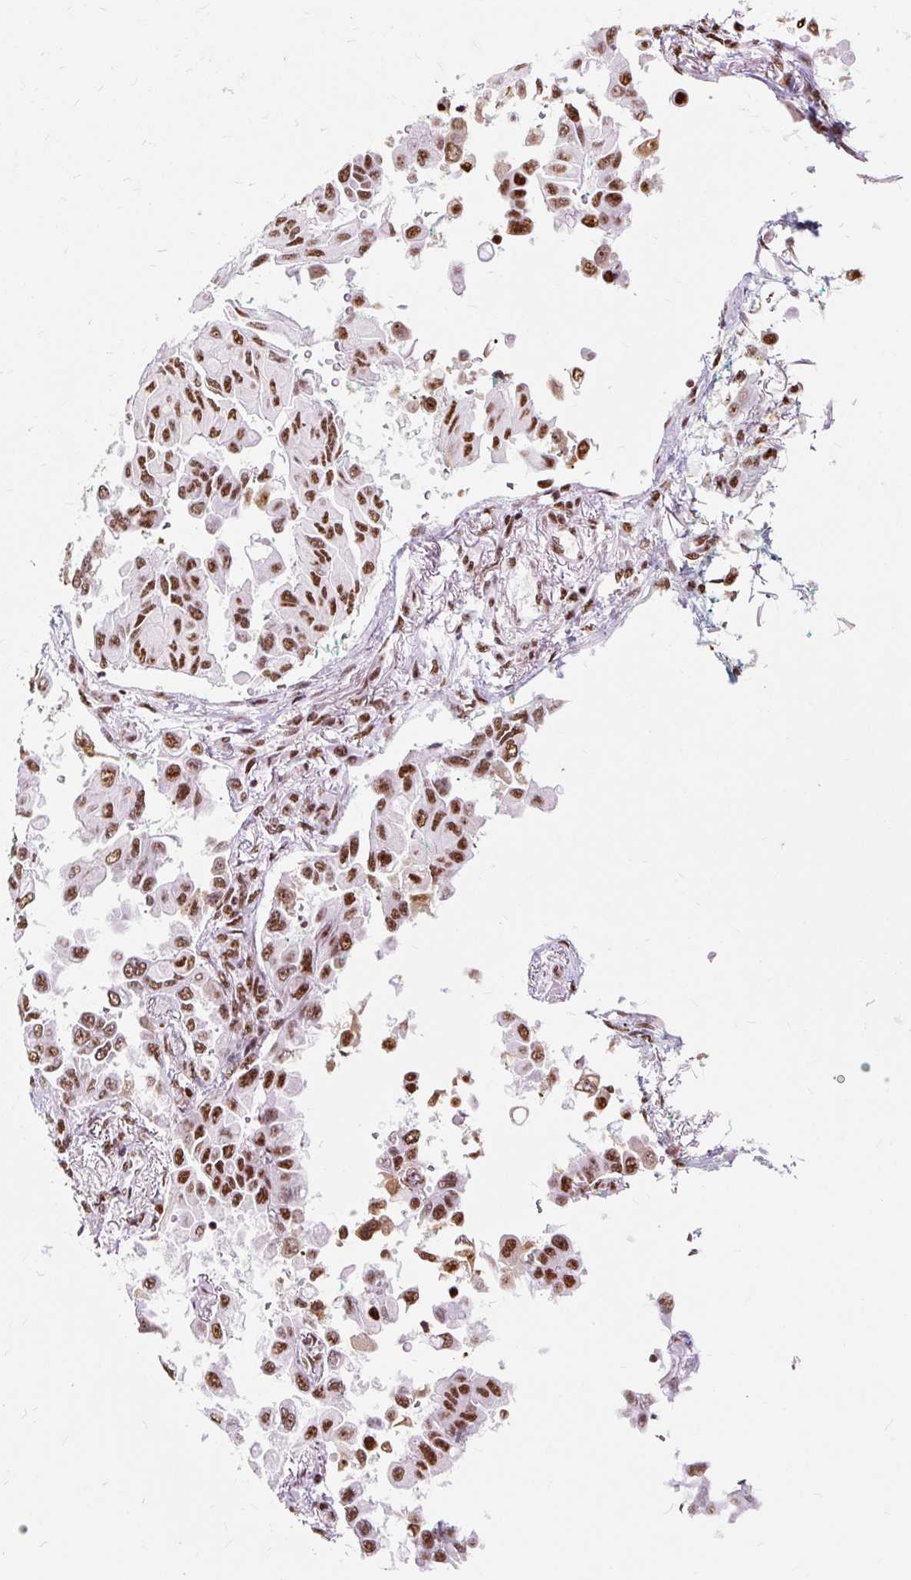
{"staining": {"intensity": "moderate", "quantity": ">75%", "location": "nuclear"}, "tissue": "lung cancer", "cell_type": "Tumor cells", "image_type": "cancer", "snomed": [{"axis": "morphology", "description": "Adenocarcinoma, NOS"}, {"axis": "topography", "description": "Lung"}], "caption": "Lung cancer stained with a brown dye exhibits moderate nuclear positive staining in approximately >75% of tumor cells.", "gene": "XRCC6", "patient": {"sex": "female", "age": 67}}